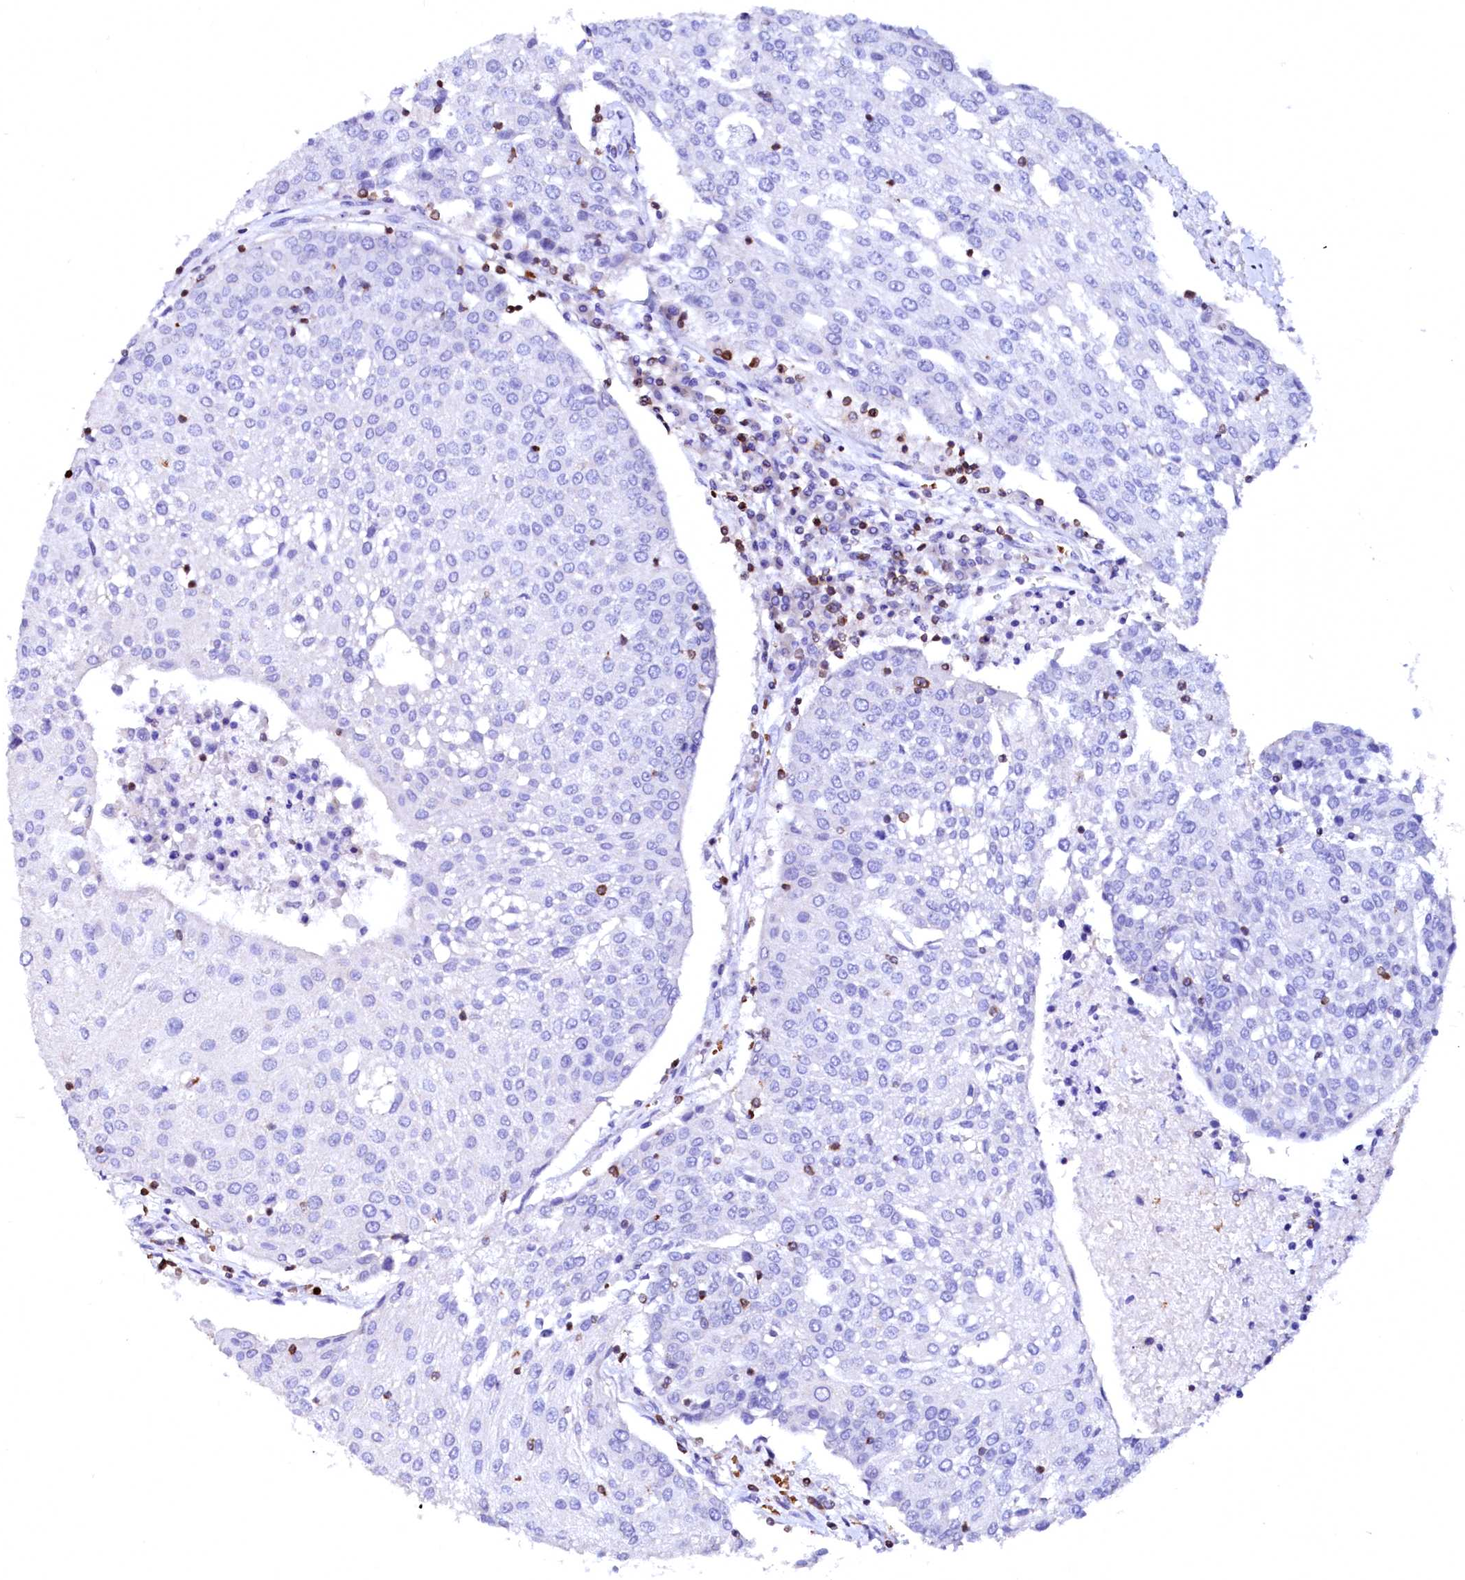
{"staining": {"intensity": "negative", "quantity": "none", "location": "none"}, "tissue": "urothelial cancer", "cell_type": "Tumor cells", "image_type": "cancer", "snomed": [{"axis": "morphology", "description": "Urothelial carcinoma, High grade"}, {"axis": "topography", "description": "Urinary bladder"}], "caption": "The histopathology image reveals no staining of tumor cells in urothelial carcinoma (high-grade).", "gene": "RAB27A", "patient": {"sex": "female", "age": 85}}